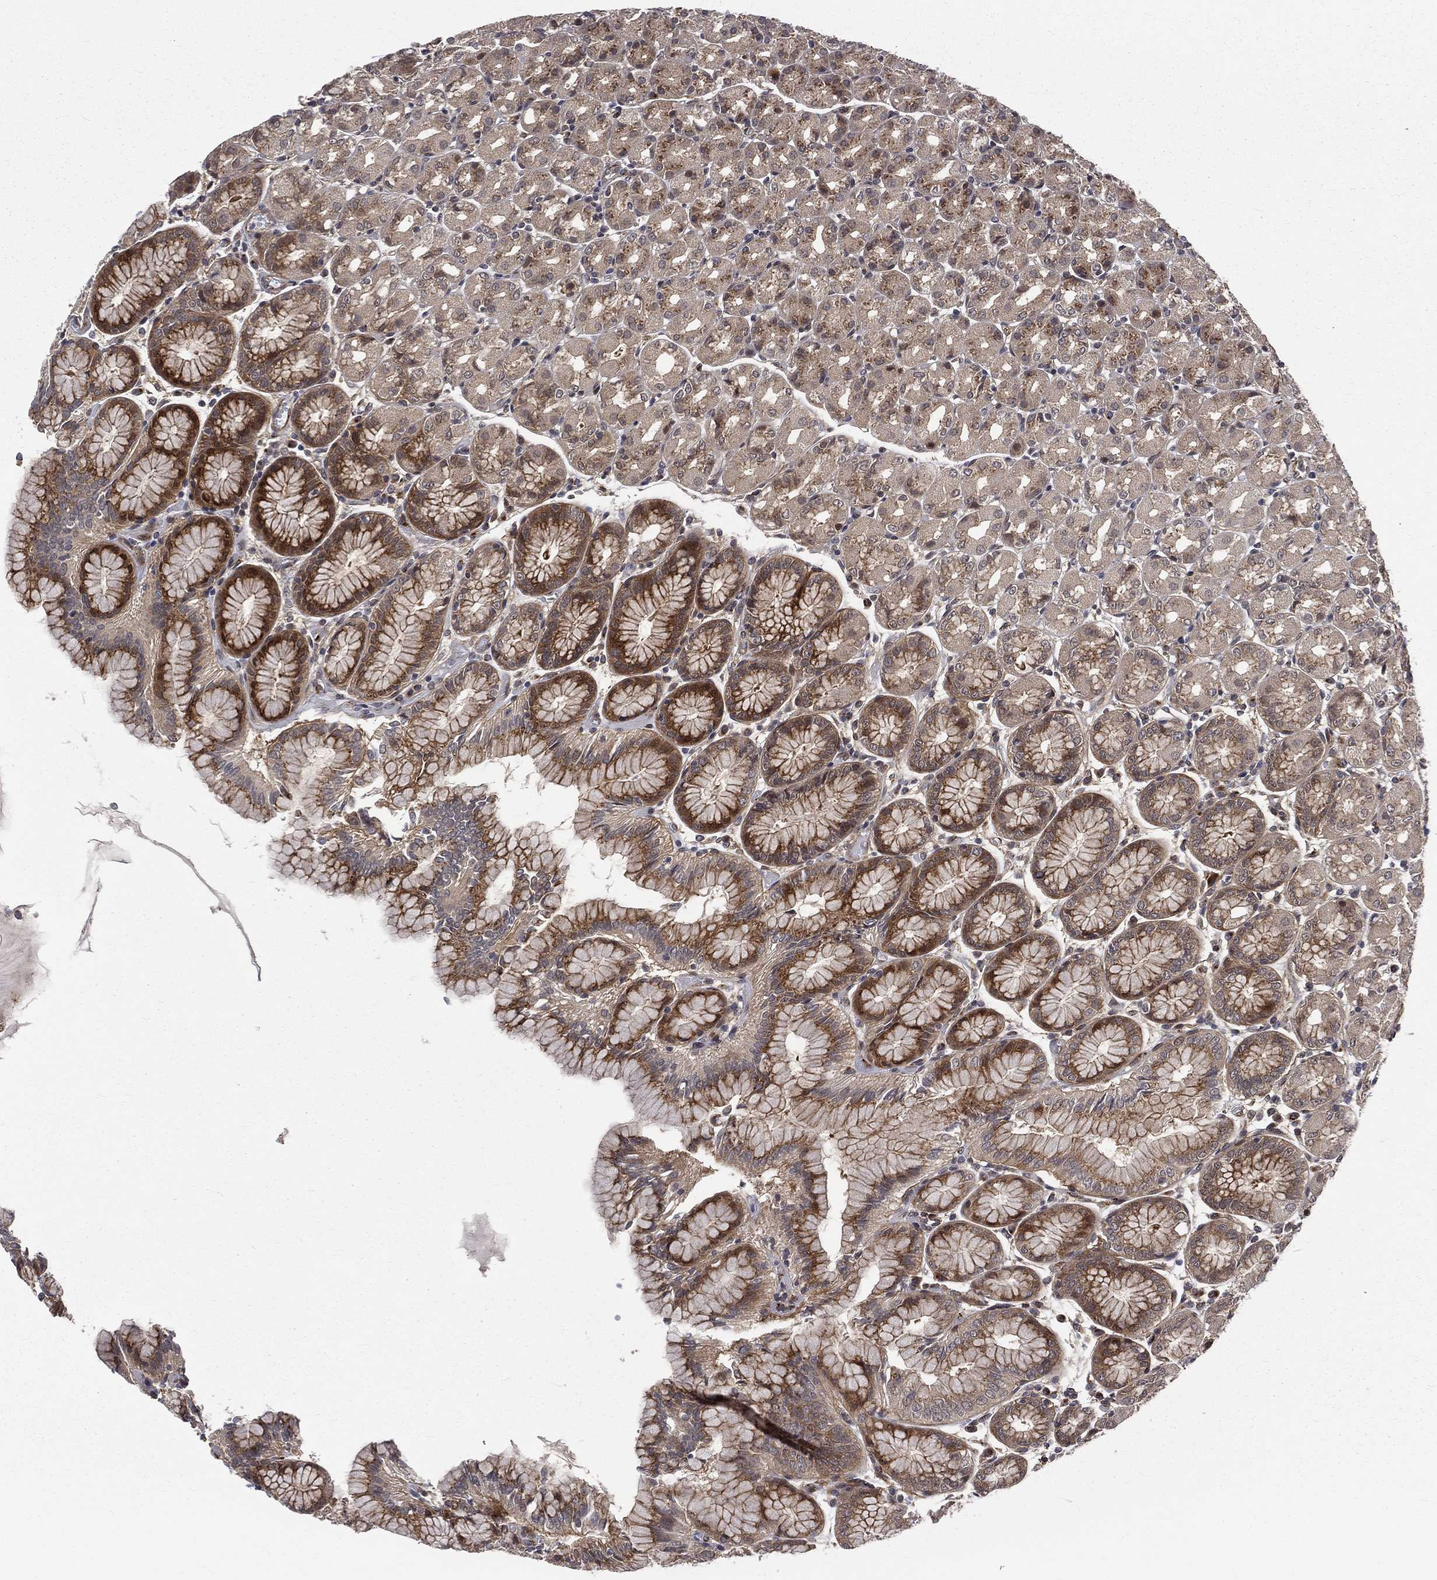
{"staining": {"intensity": "strong", "quantity": "25%-75%", "location": "cytoplasmic/membranous"}, "tissue": "stomach", "cell_type": "Glandular cells", "image_type": "normal", "snomed": [{"axis": "morphology", "description": "Normal tissue, NOS"}, {"axis": "morphology", "description": "Adenocarcinoma, NOS"}, {"axis": "topography", "description": "Stomach"}], "caption": "IHC staining of benign stomach, which exhibits high levels of strong cytoplasmic/membranous staining in approximately 25%-75% of glandular cells indicating strong cytoplasmic/membranous protein staining. The staining was performed using DAB (3,3'-diaminobenzidine) (brown) for protein detection and nuclei were counterstained in hematoxylin (blue).", "gene": "ARL3", "patient": {"sex": "female", "age": 81}}